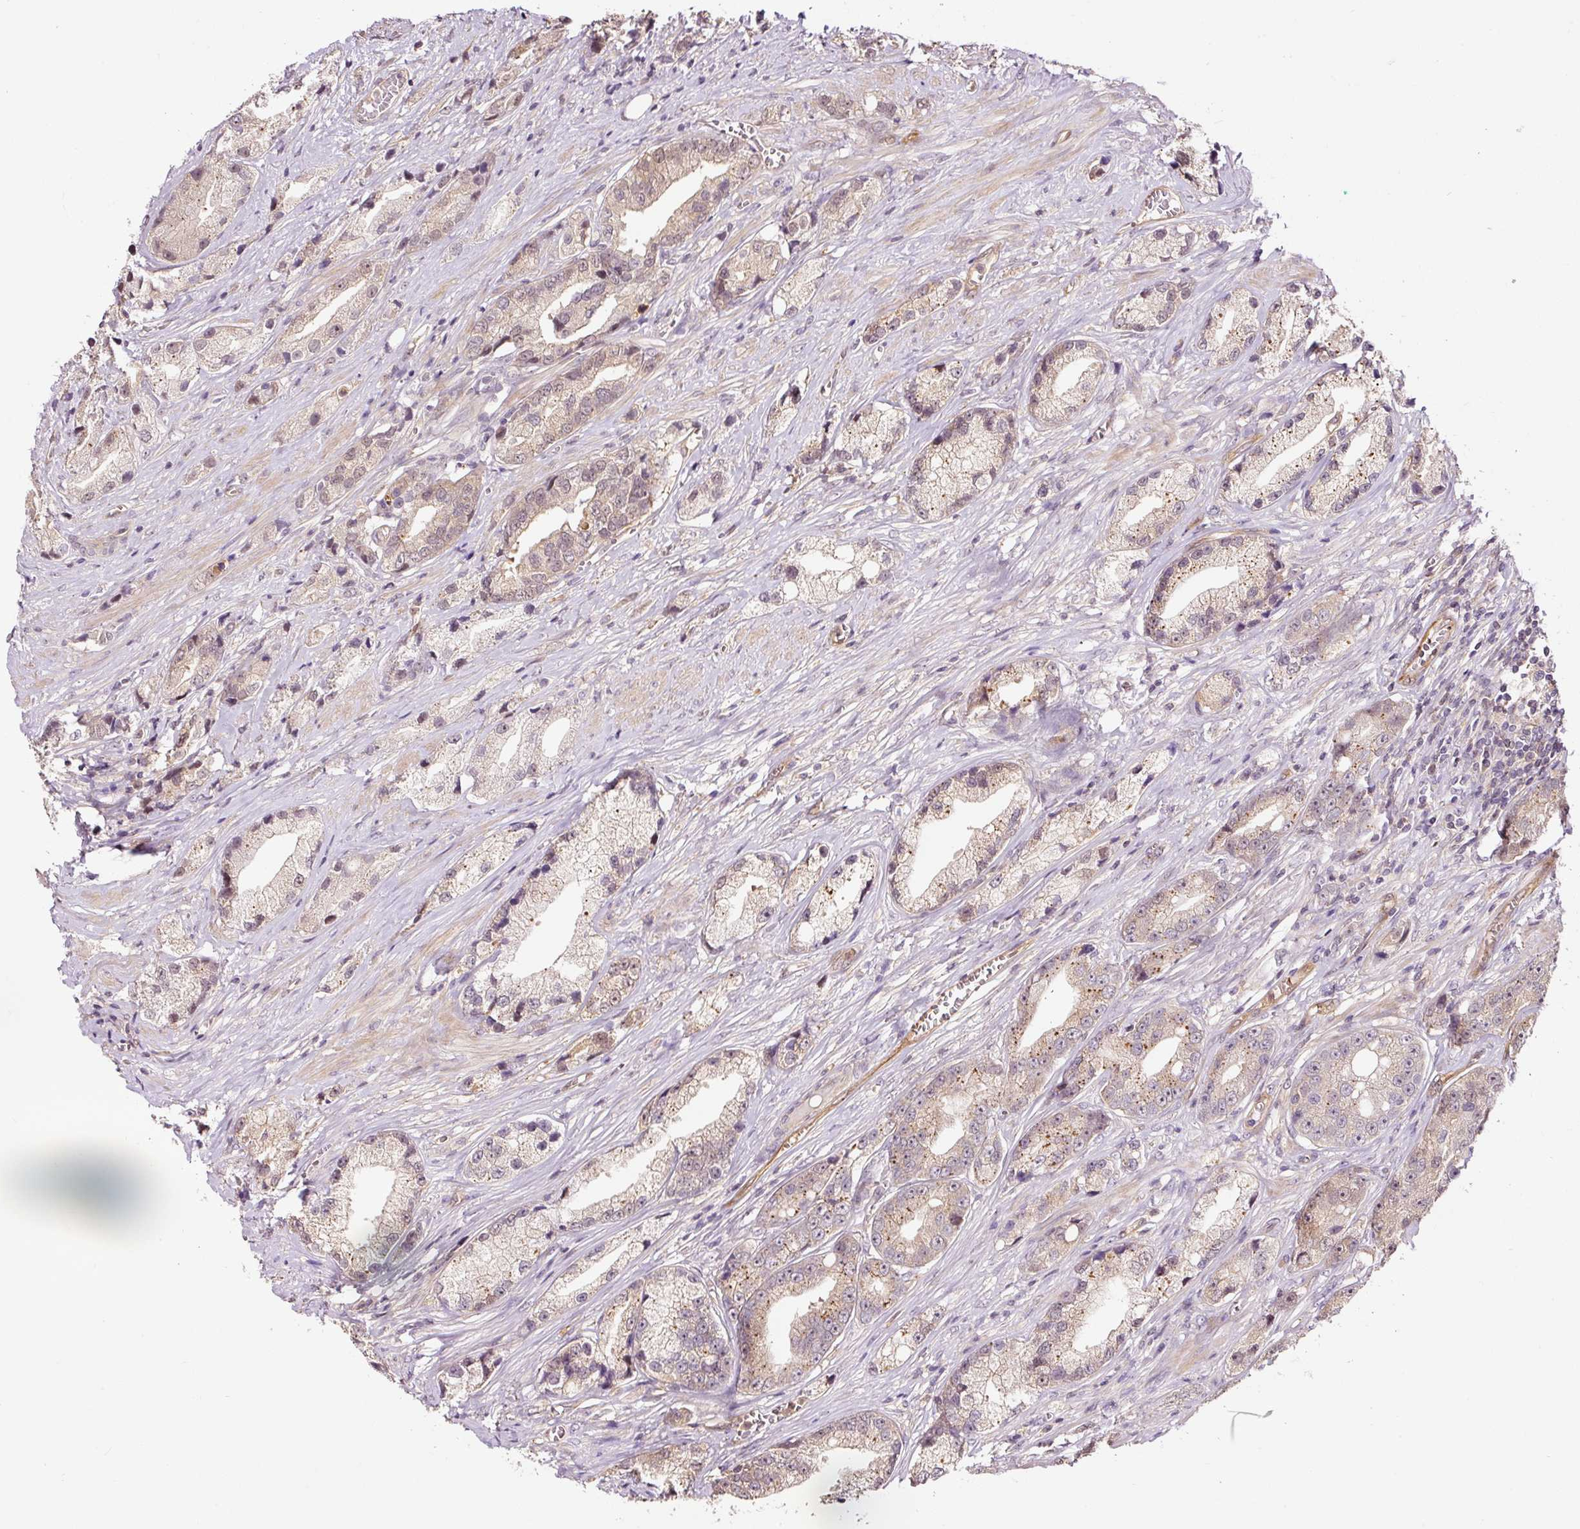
{"staining": {"intensity": "moderate", "quantity": "<25%", "location": "nuclear"}, "tissue": "prostate cancer", "cell_type": "Tumor cells", "image_type": "cancer", "snomed": [{"axis": "morphology", "description": "Adenocarcinoma, High grade"}, {"axis": "topography", "description": "Prostate"}], "caption": "Immunohistochemistry (IHC) image of neoplastic tissue: high-grade adenocarcinoma (prostate) stained using immunohistochemistry (IHC) demonstrates low levels of moderate protein expression localized specifically in the nuclear of tumor cells, appearing as a nuclear brown color.", "gene": "FBXL14", "patient": {"sex": "male", "age": 74}}